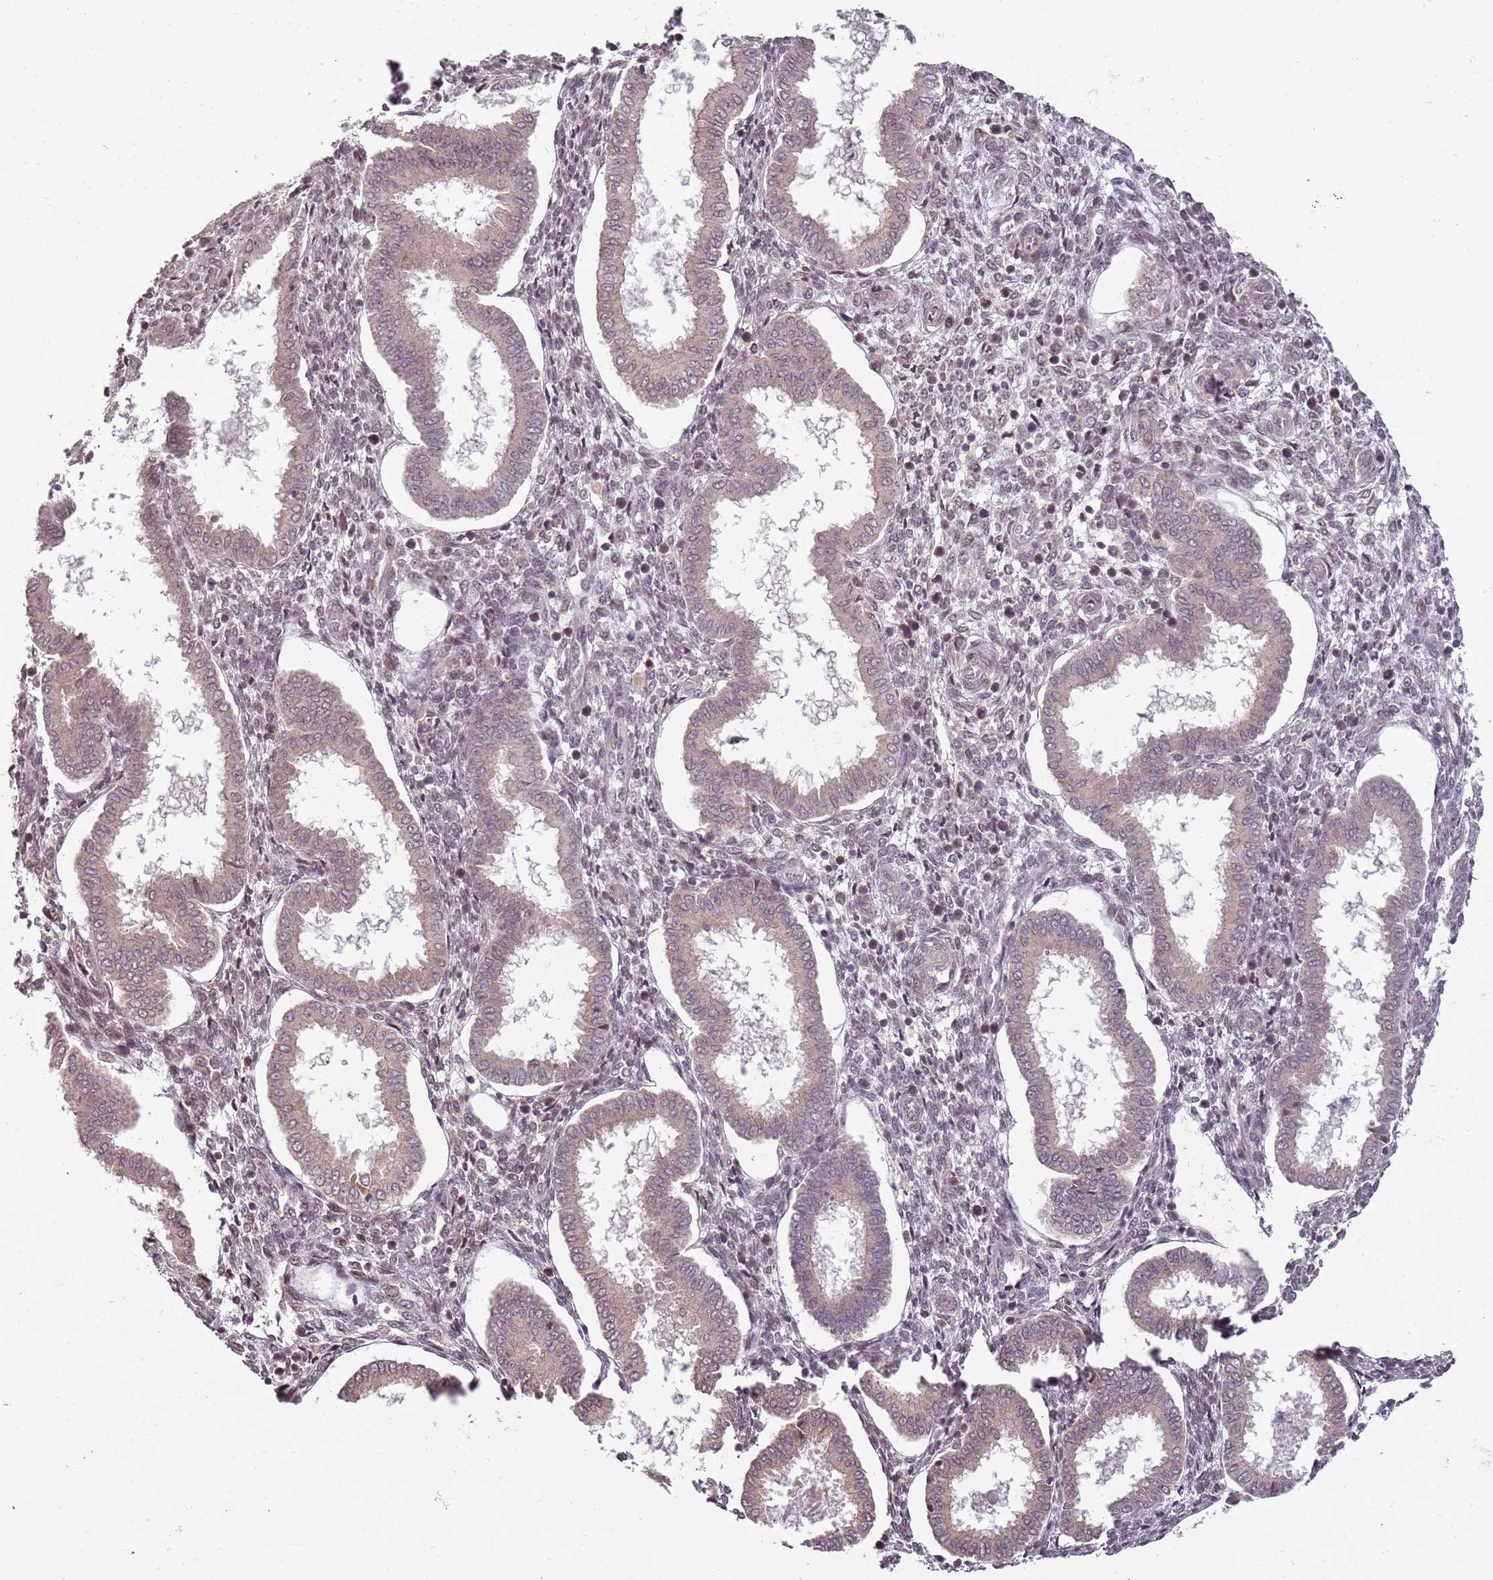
{"staining": {"intensity": "moderate", "quantity": "<25%", "location": "cytoplasmic/membranous,nuclear"}, "tissue": "endometrium", "cell_type": "Cells in endometrial stroma", "image_type": "normal", "snomed": [{"axis": "morphology", "description": "Normal tissue, NOS"}, {"axis": "topography", "description": "Endometrium"}], "caption": "Moderate cytoplasmic/membranous,nuclear positivity is seen in about <25% of cells in endometrial stroma in unremarkable endometrium. The protein of interest is shown in brown color, while the nuclei are stained blue.", "gene": "CHURC1", "patient": {"sex": "female", "age": 24}}